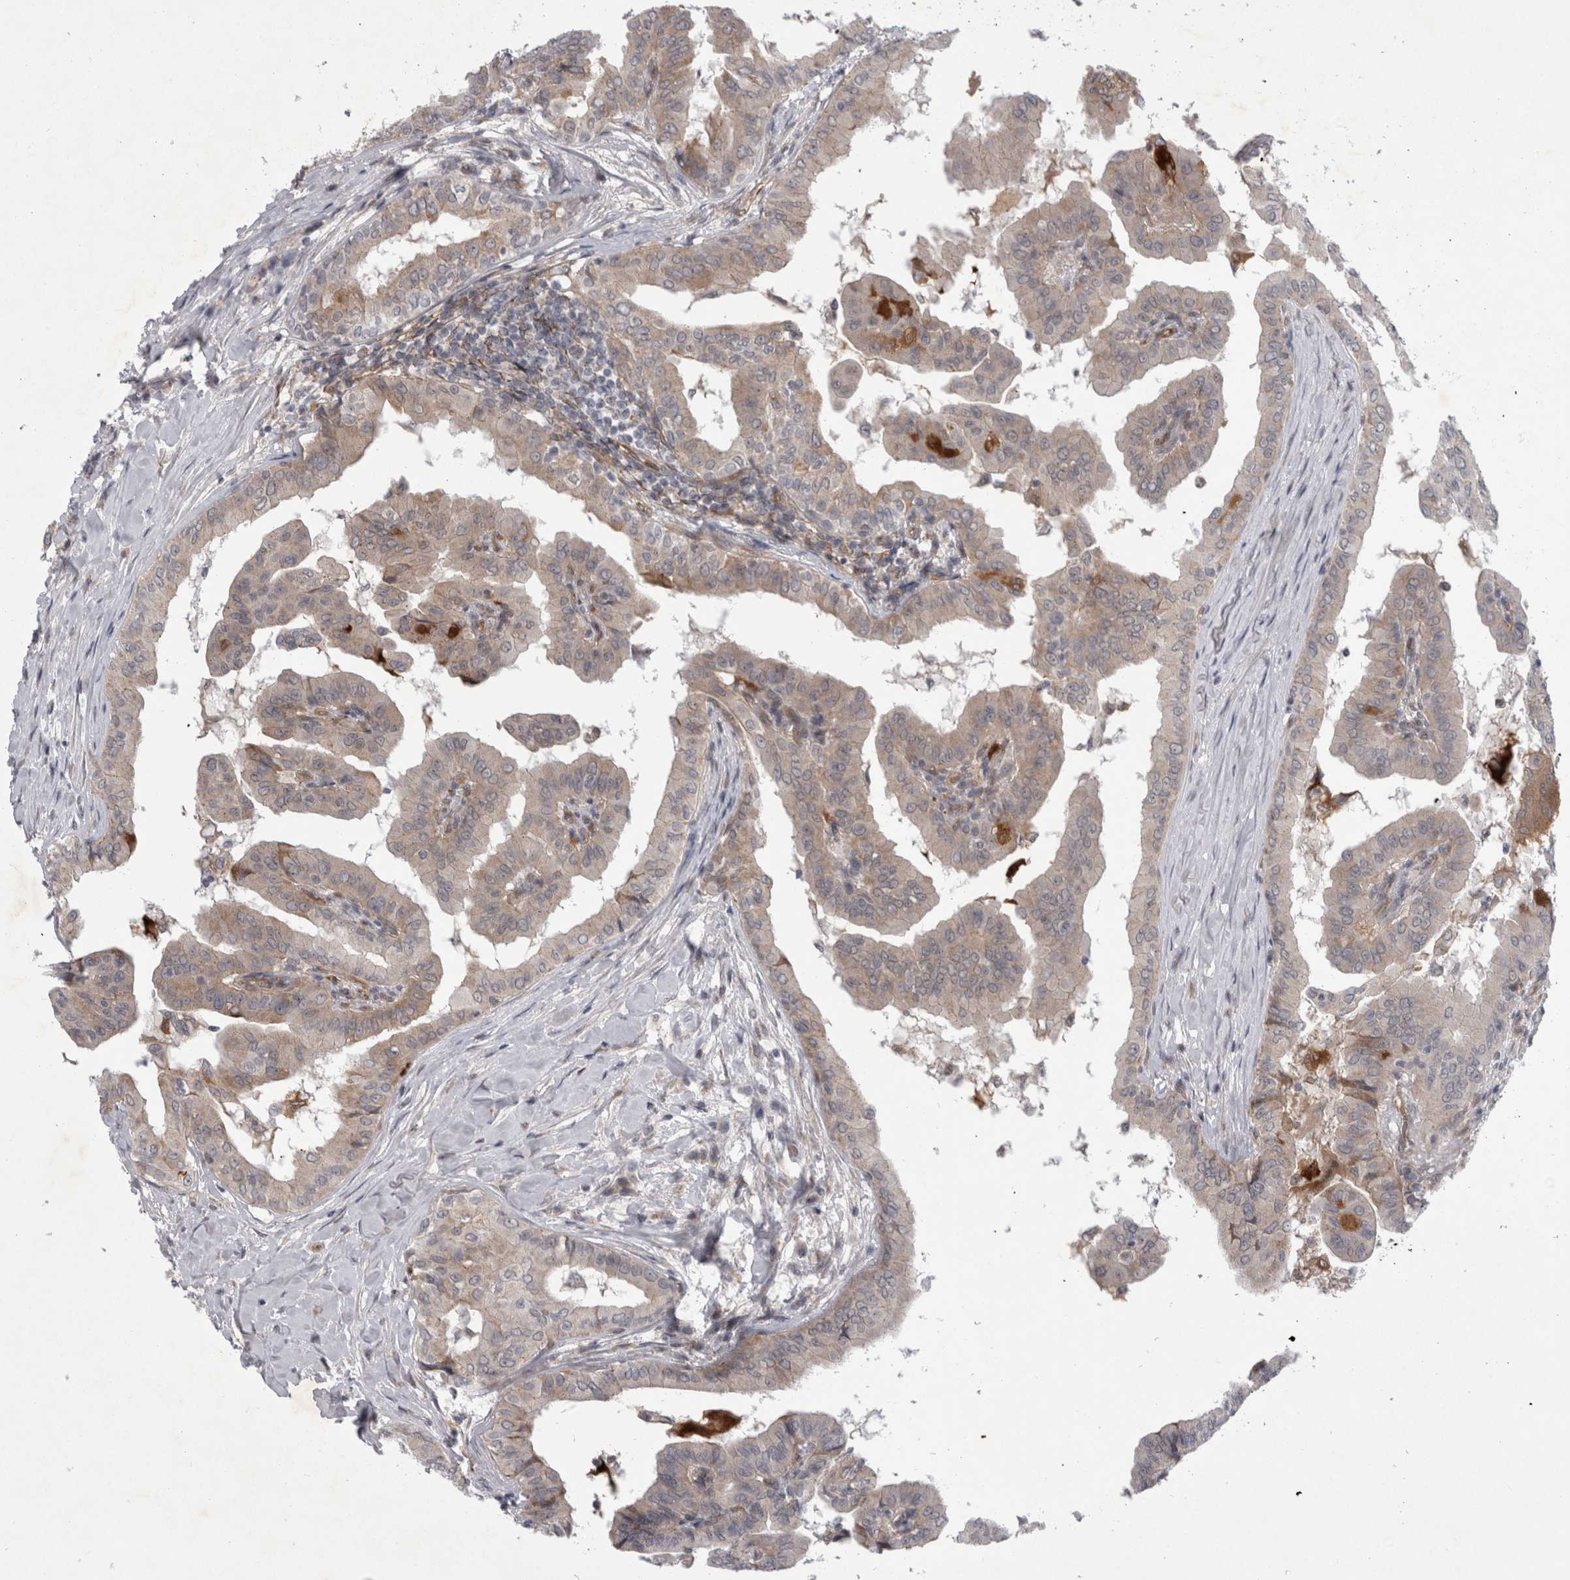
{"staining": {"intensity": "weak", "quantity": "<25%", "location": "cytoplasmic/membranous"}, "tissue": "thyroid cancer", "cell_type": "Tumor cells", "image_type": "cancer", "snomed": [{"axis": "morphology", "description": "Papillary adenocarcinoma, NOS"}, {"axis": "topography", "description": "Thyroid gland"}], "caption": "Tumor cells are negative for brown protein staining in thyroid cancer (papillary adenocarcinoma).", "gene": "PARP11", "patient": {"sex": "male", "age": 33}}